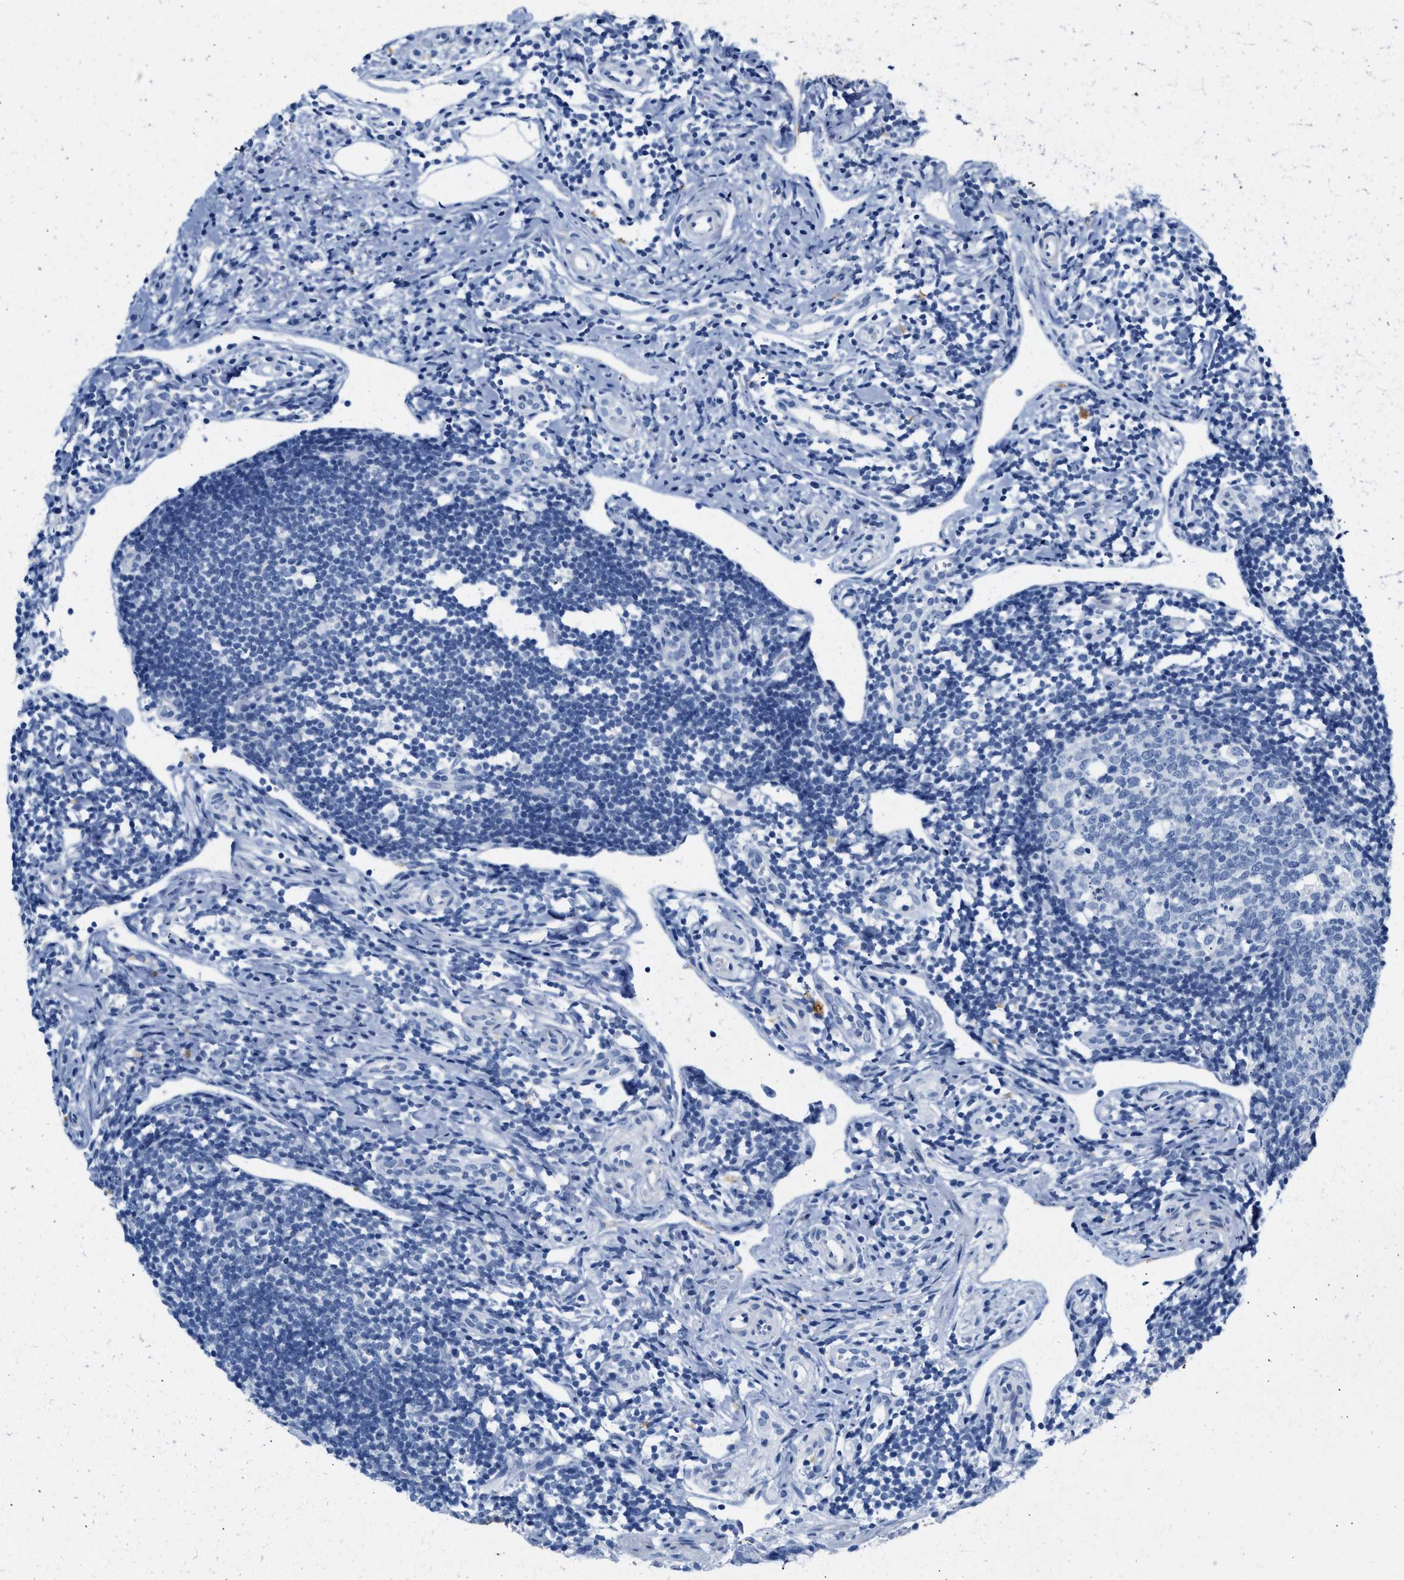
{"staining": {"intensity": "negative", "quantity": "none", "location": "none"}, "tissue": "appendix", "cell_type": "Glandular cells", "image_type": "normal", "snomed": [{"axis": "morphology", "description": "Normal tissue, NOS"}, {"axis": "topography", "description": "Appendix"}], "caption": "Immunohistochemistry (IHC) photomicrograph of normal appendix: appendix stained with DAB (3,3'-diaminobenzidine) displays no significant protein positivity in glandular cells. The staining is performed using DAB brown chromogen with nuclei counter-stained in using hematoxylin.", "gene": "HHATL", "patient": {"sex": "female", "age": 20}}